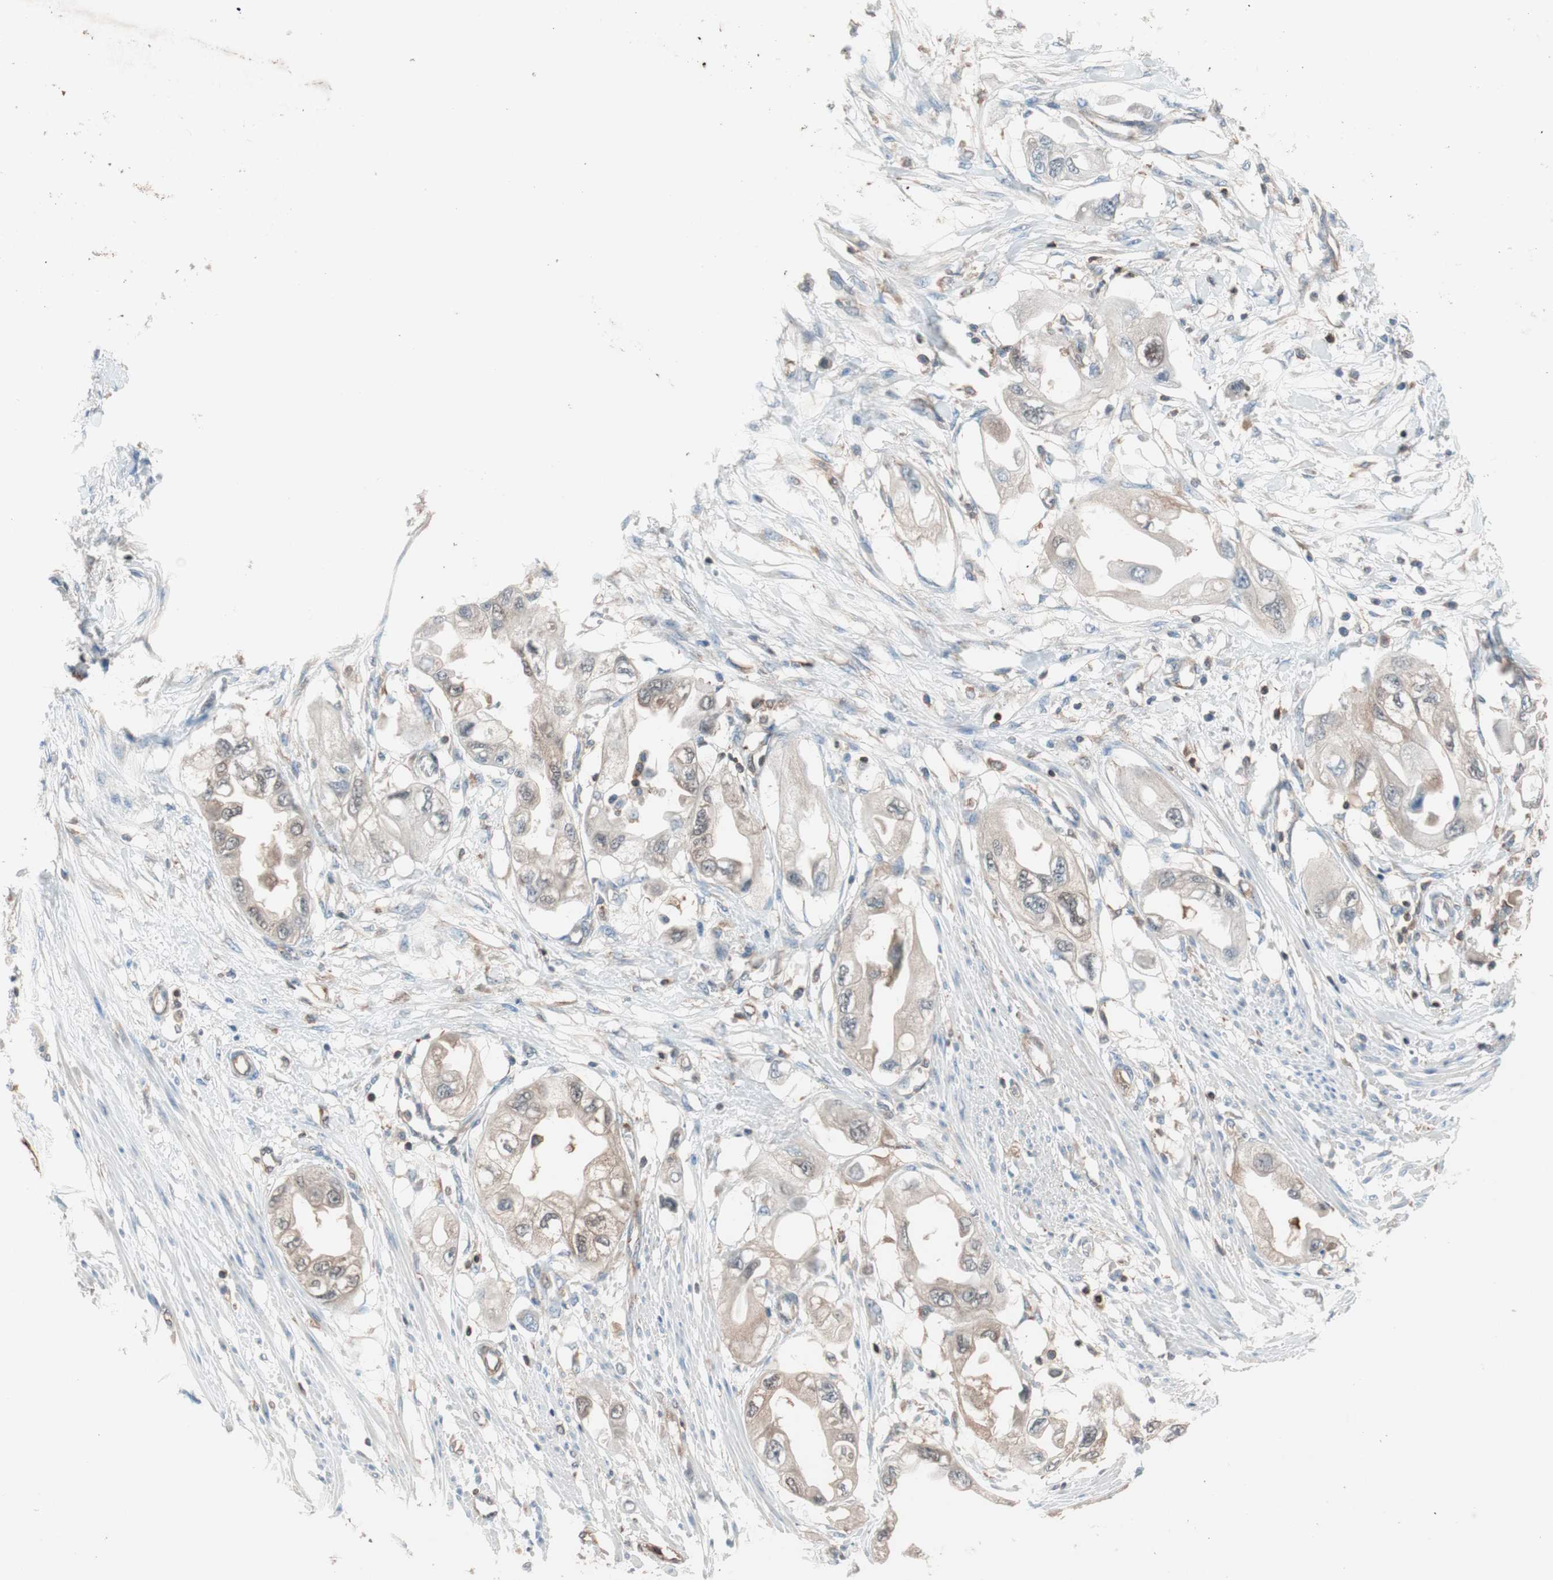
{"staining": {"intensity": "weak", "quantity": "25%-75%", "location": "cytoplasmic/membranous"}, "tissue": "endometrial cancer", "cell_type": "Tumor cells", "image_type": "cancer", "snomed": [{"axis": "morphology", "description": "Adenocarcinoma, NOS"}, {"axis": "topography", "description": "Endometrium"}], "caption": "A brown stain highlights weak cytoplasmic/membranous expression of a protein in endometrial cancer (adenocarcinoma) tumor cells. Nuclei are stained in blue.", "gene": "GALT", "patient": {"sex": "female", "age": 67}}